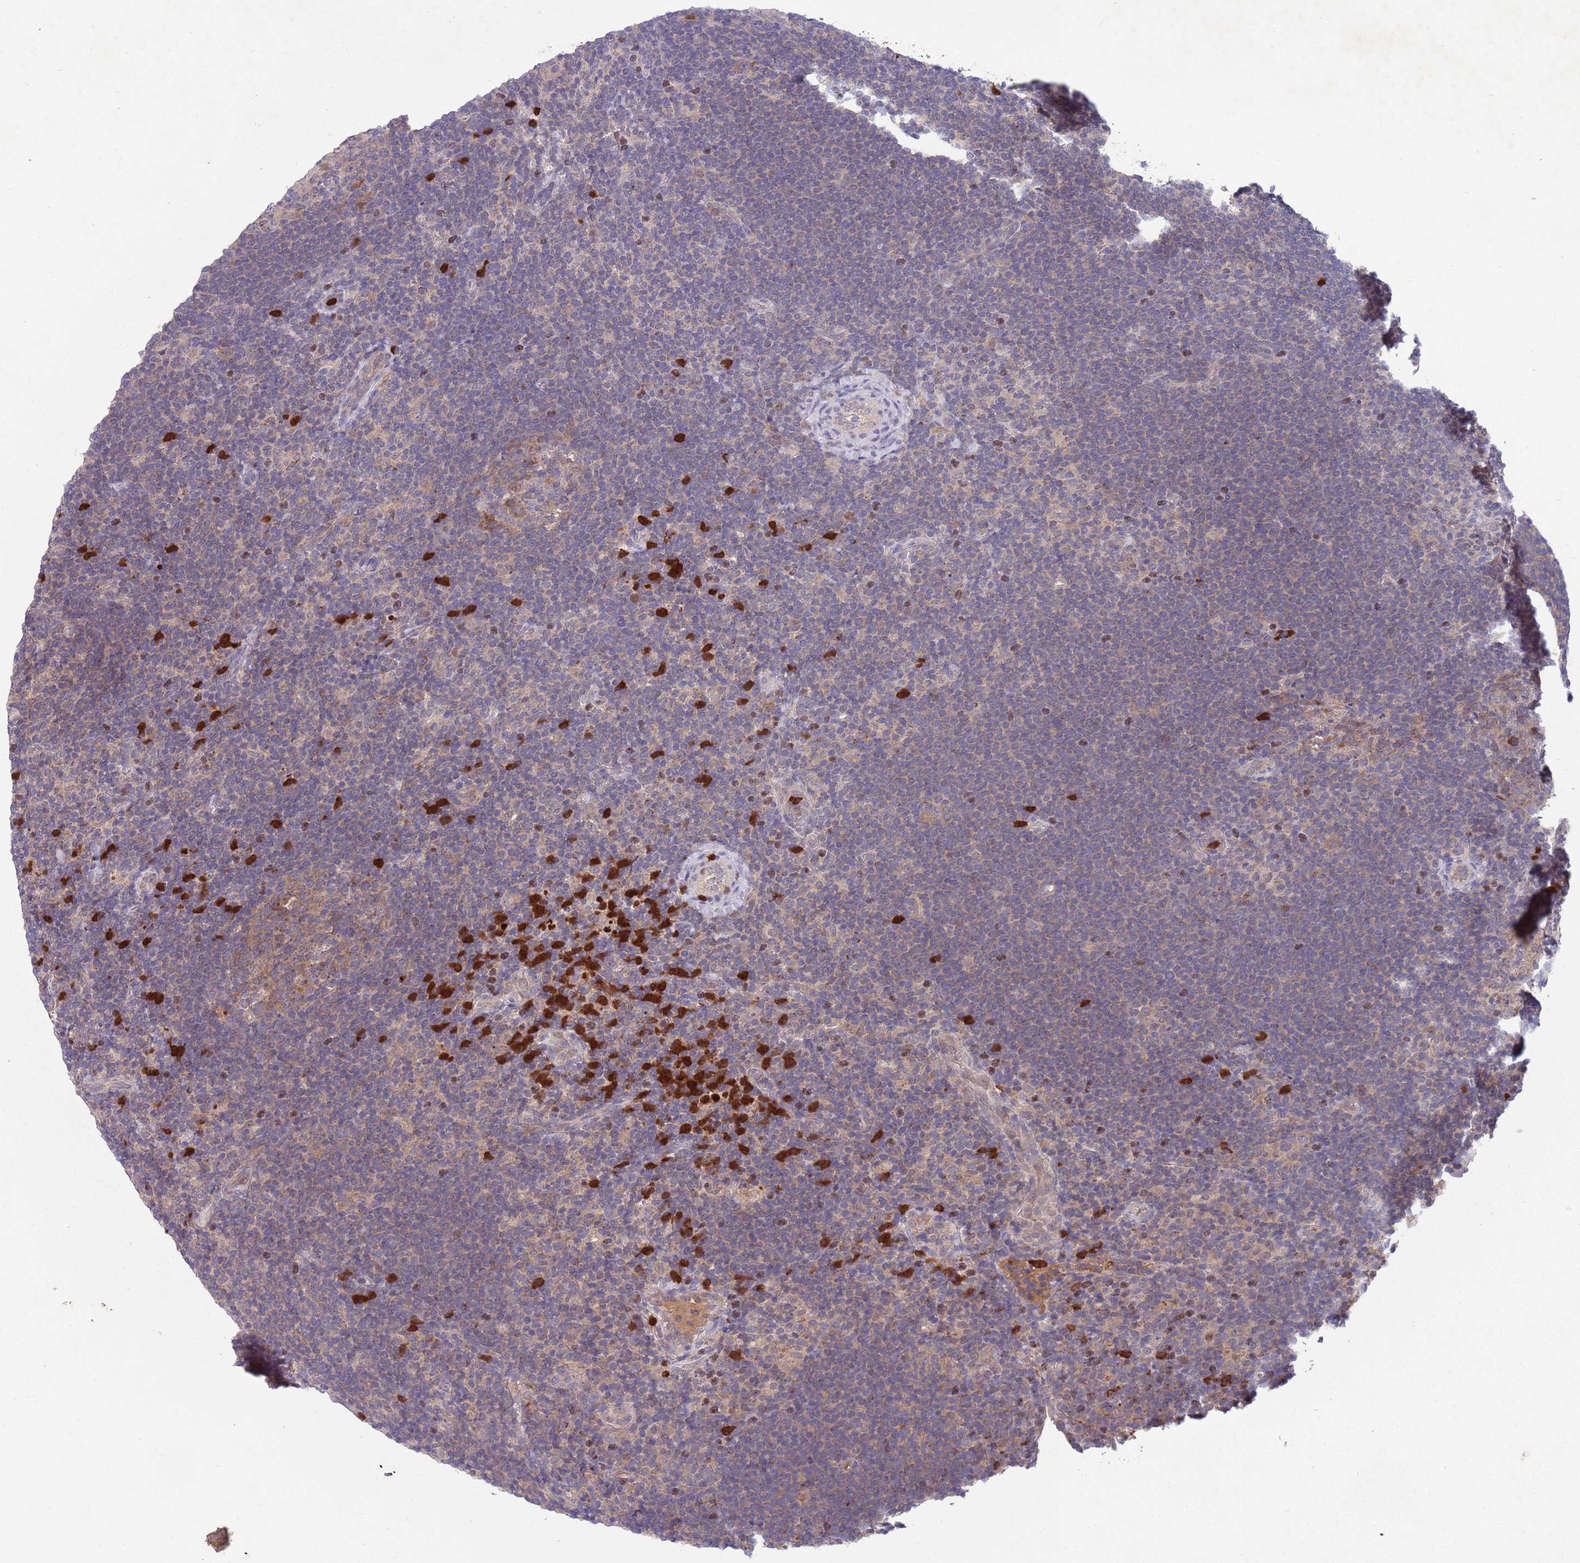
{"staining": {"intensity": "negative", "quantity": "none", "location": "none"}, "tissue": "lymphoma", "cell_type": "Tumor cells", "image_type": "cancer", "snomed": [{"axis": "morphology", "description": "Hodgkin's disease, NOS"}, {"axis": "topography", "description": "Lymph node"}], "caption": "Histopathology image shows no protein expression in tumor cells of Hodgkin's disease tissue. (DAB IHC with hematoxylin counter stain).", "gene": "TYW1", "patient": {"sex": "female", "age": 57}}